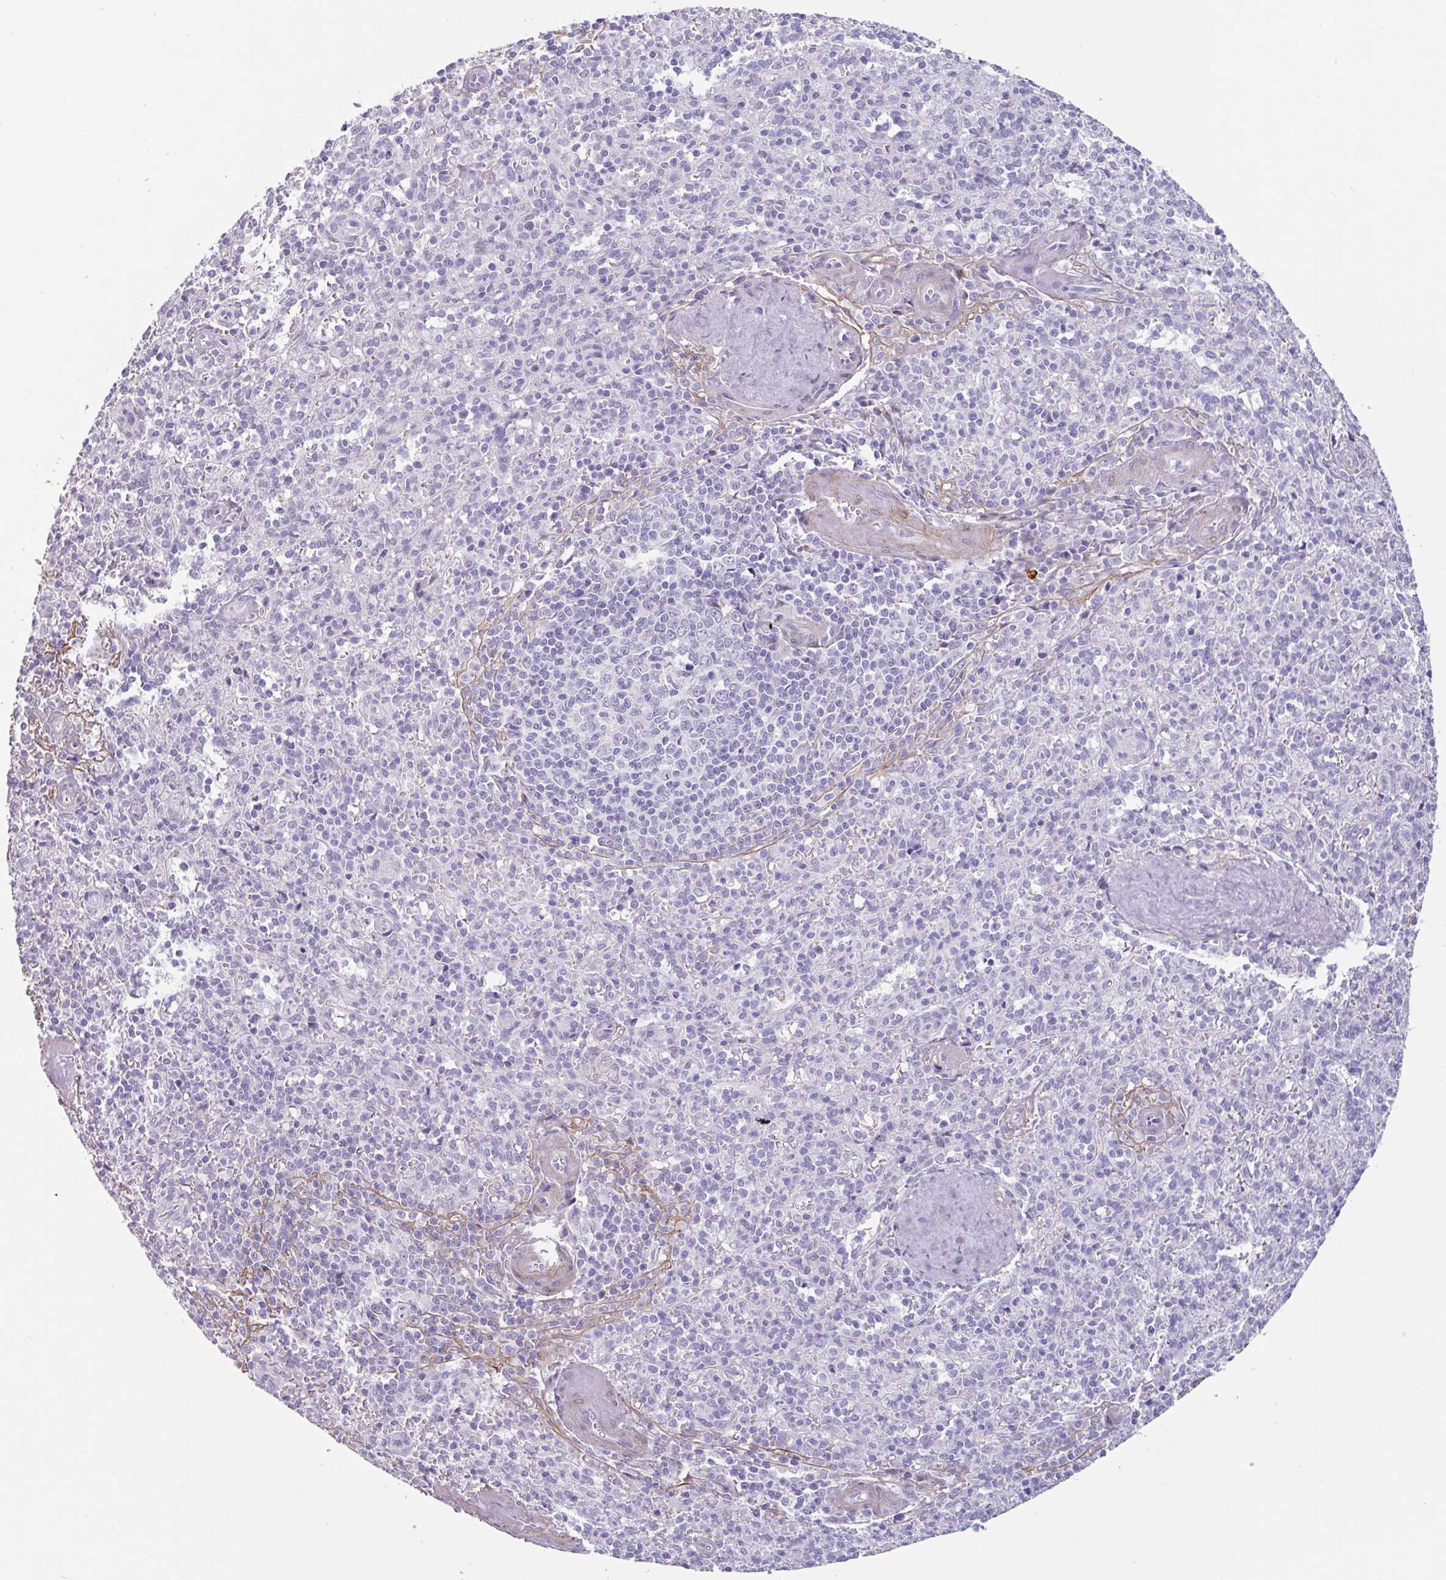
{"staining": {"intensity": "negative", "quantity": "none", "location": "none"}, "tissue": "spleen", "cell_type": "Cells in red pulp", "image_type": "normal", "snomed": [{"axis": "morphology", "description": "Normal tissue, NOS"}, {"axis": "topography", "description": "Spleen"}], "caption": "Immunohistochemical staining of unremarkable spleen displays no significant expression in cells in red pulp. (DAB immunohistochemistry (IHC) visualized using brightfield microscopy, high magnification).", "gene": "OTX1", "patient": {"sex": "female", "age": 70}}